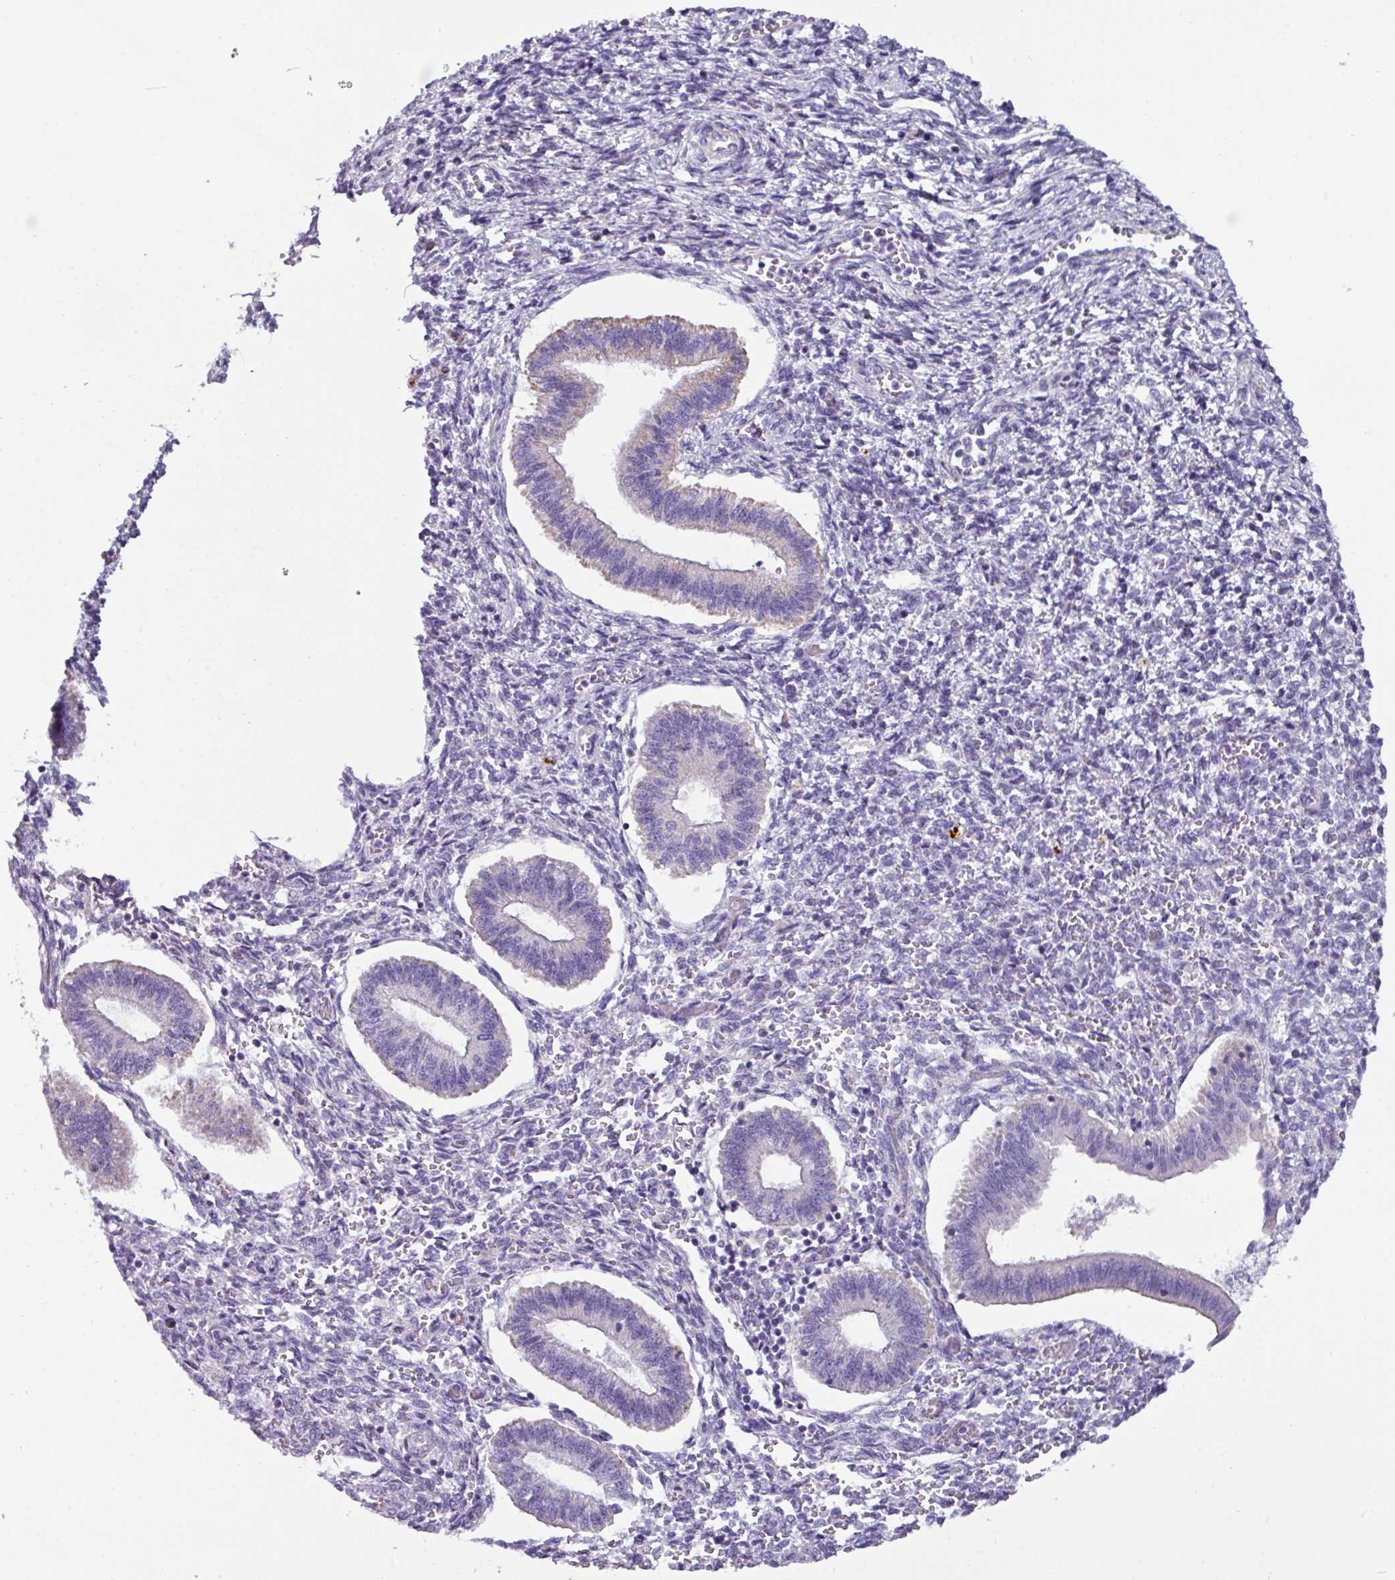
{"staining": {"intensity": "negative", "quantity": "none", "location": "none"}, "tissue": "endometrium", "cell_type": "Cells in endometrial stroma", "image_type": "normal", "snomed": [{"axis": "morphology", "description": "Normal tissue, NOS"}, {"axis": "topography", "description": "Endometrium"}], "caption": "A high-resolution histopathology image shows immunohistochemistry (IHC) staining of normal endometrium, which shows no significant staining in cells in endometrial stroma.", "gene": "RGS16", "patient": {"sex": "female", "age": 25}}